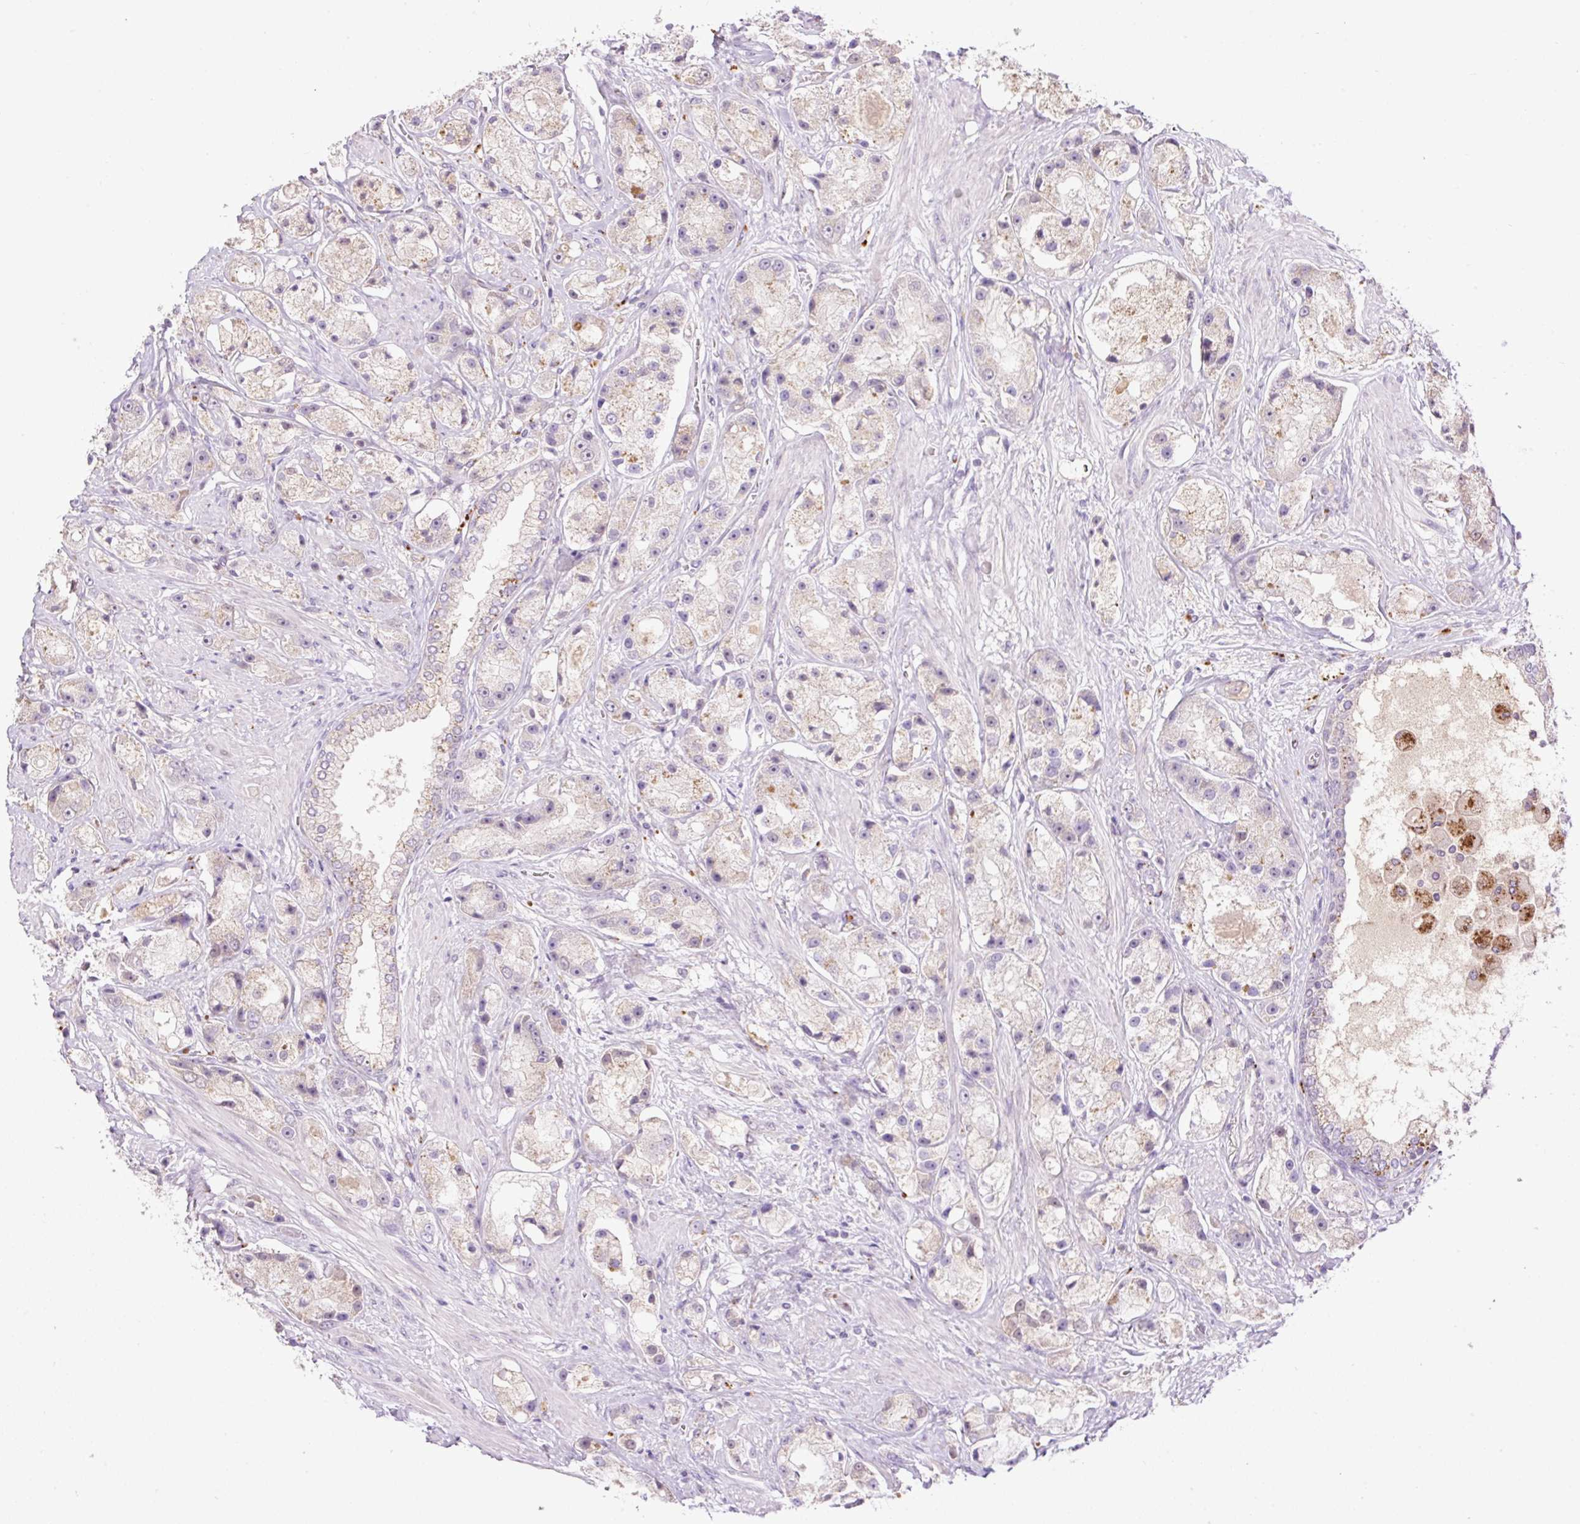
{"staining": {"intensity": "negative", "quantity": "none", "location": "none"}, "tissue": "prostate cancer", "cell_type": "Tumor cells", "image_type": "cancer", "snomed": [{"axis": "morphology", "description": "Adenocarcinoma, High grade"}, {"axis": "topography", "description": "Prostate"}], "caption": "Tumor cells show no significant expression in prostate cancer.", "gene": "HABP4", "patient": {"sex": "male", "age": 67}}